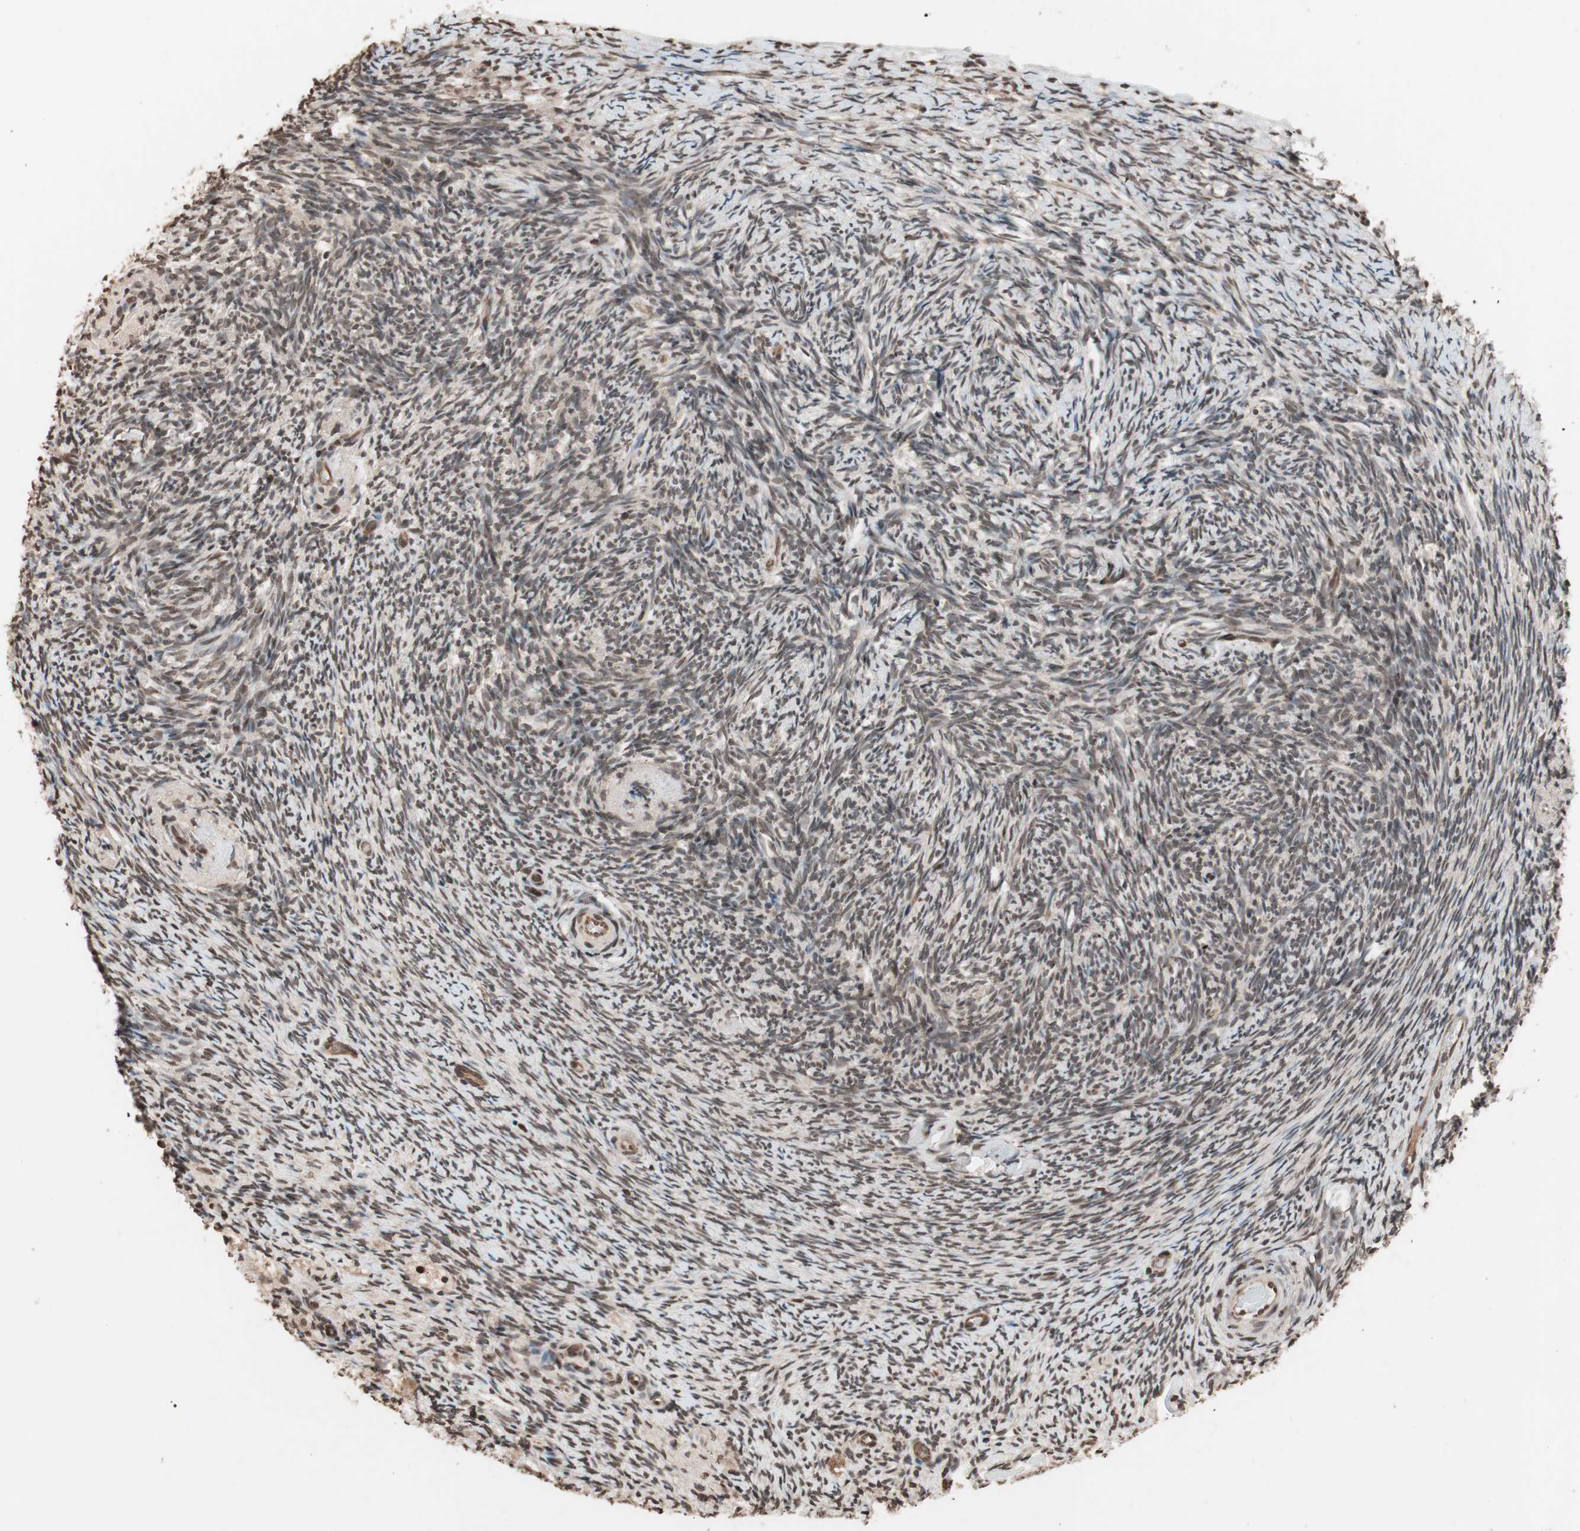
{"staining": {"intensity": "moderate", "quantity": ">75%", "location": "nuclear"}, "tissue": "ovary", "cell_type": "Ovarian stroma cells", "image_type": "normal", "snomed": [{"axis": "morphology", "description": "Normal tissue, NOS"}, {"axis": "topography", "description": "Ovary"}], "caption": "Immunohistochemical staining of normal ovary displays moderate nuclear protein staining in approximately >75% of ovarian stroma cells. Using DAB (3,3'-diaminobenzidine) (brown) and hematoxylin (blue) stains, captured at high magnification using brightfield microscopy.", "gene": "ZFC3H1", "patient": {"sex": "female", "age": 60}}